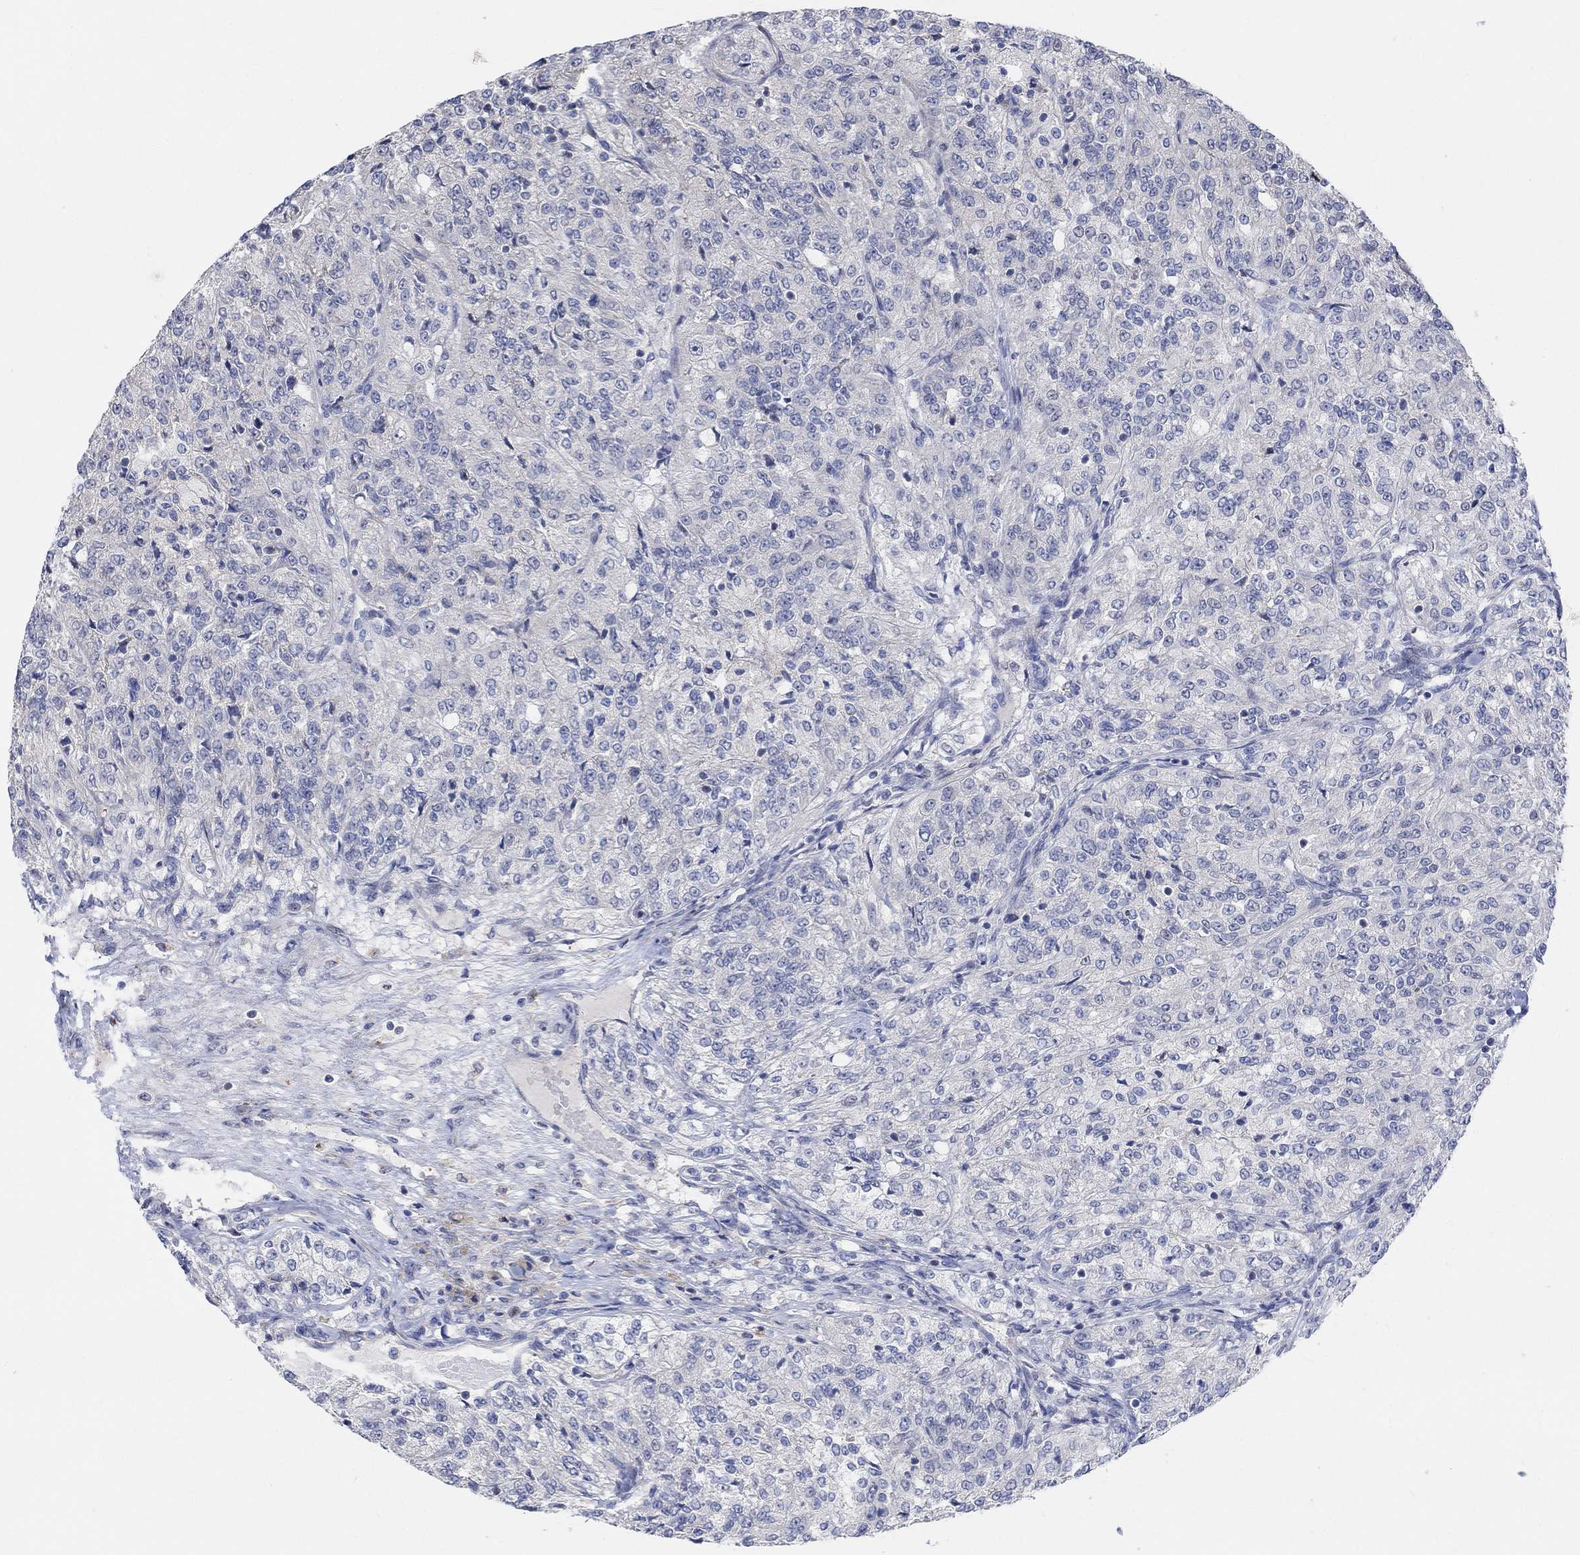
{"staining": {"intensity": "negative", "quantity": "none", "location": "none"}, "tissue": "renal cancer", "cell_type": "Tumor cells", "image_type": "cancer", "snomed": [{"axis": "morphology", "description": "Adenocarcinoma, NOS"}, {"axis": "topography", "description": "Kidney"}], "caption": "This is a image of immunohistochemistry (IHC) staining of renal cancer, which shows no positivity in tumor cells. (Brightfield microscopy of DAB (3,3'-diaminobenzidine) immunohistochemistry (IHC) at high magnification).", "gene": "CNTF", "patient": {"sex": "female", "age": 63}}